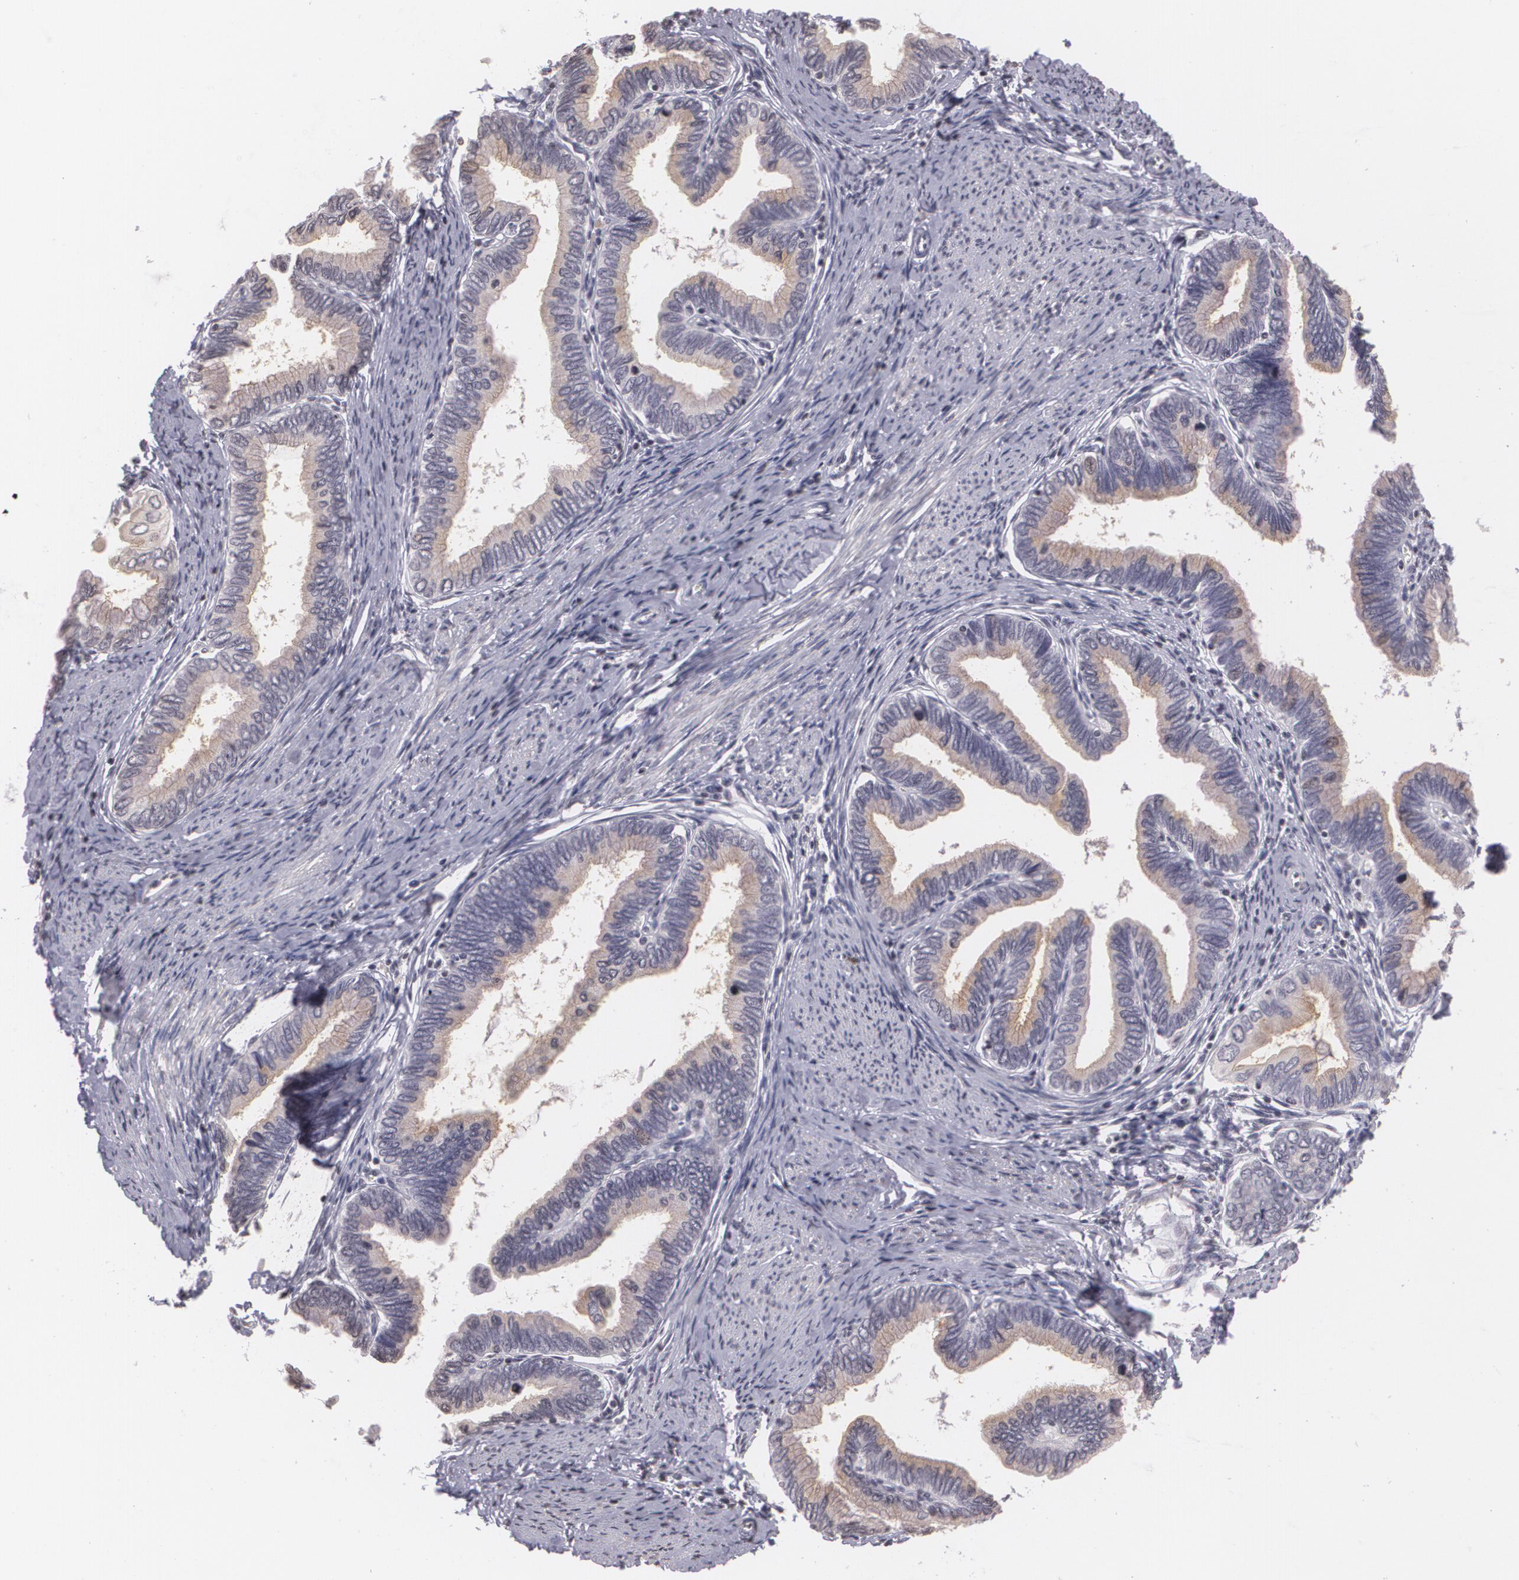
{"staining": {"intensity": "weak", "quantity": ">75%", "location": "cytoplasmic/membranous"}, "tissue": "cervical cancer", "cell_type": "Tumor cells", "image_type": "cancer", "snomed": [{"axis": "morphology", "description": "Adenocarcinoma, NOS"}, {"axis": "topography", "description": "Cervix"}], "caption": "Immunohistochemistry (IHC) of human cervical cancer displays low levels of weak cytoplasmic/membranous positivity in about >75% of tumor cells.", "gene": "MUC1", "patient": {"sex": "female", "age": 49}}